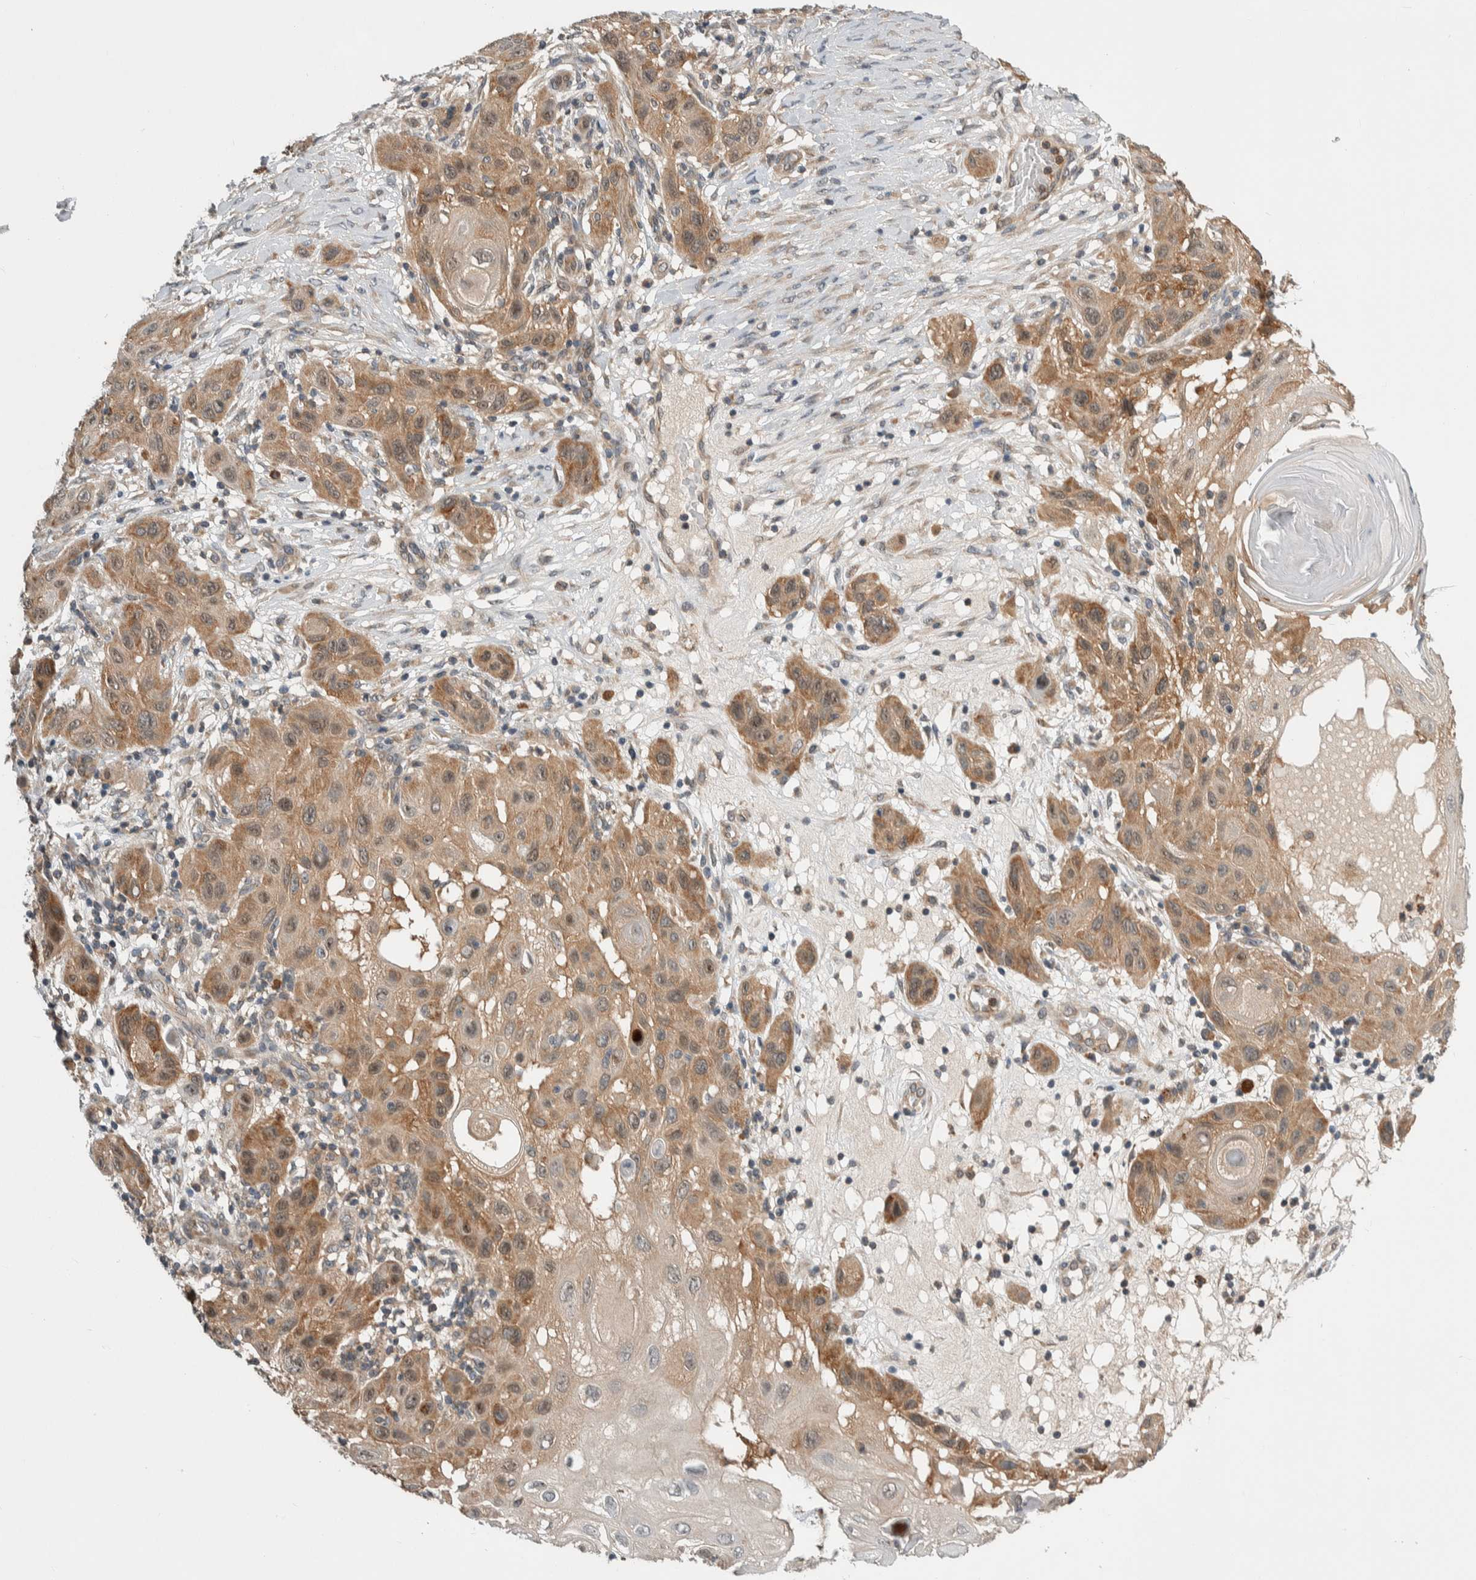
{"staining": {"intensity": "moderate", "quantity": ">75%", "location": "cytoplasmic/membranous"}, "tissue": "skin cancer", "cell_type": "Tumor cells", "image_type": "cancer", "snomed": [{"axis": "morphology", "description": "Squamous cell carcinoma, NOS"}, {"axis": "topography", "description": "Skin"}], "caption": "This image reveals IHC staining of squamous cell carcinoma (skin), with medium moderate cytoplasmic/membranous expression in approximately >75% of tumor cells.", "gene": "CCDC43", "patient": {"sex": "female", "age": 96}}